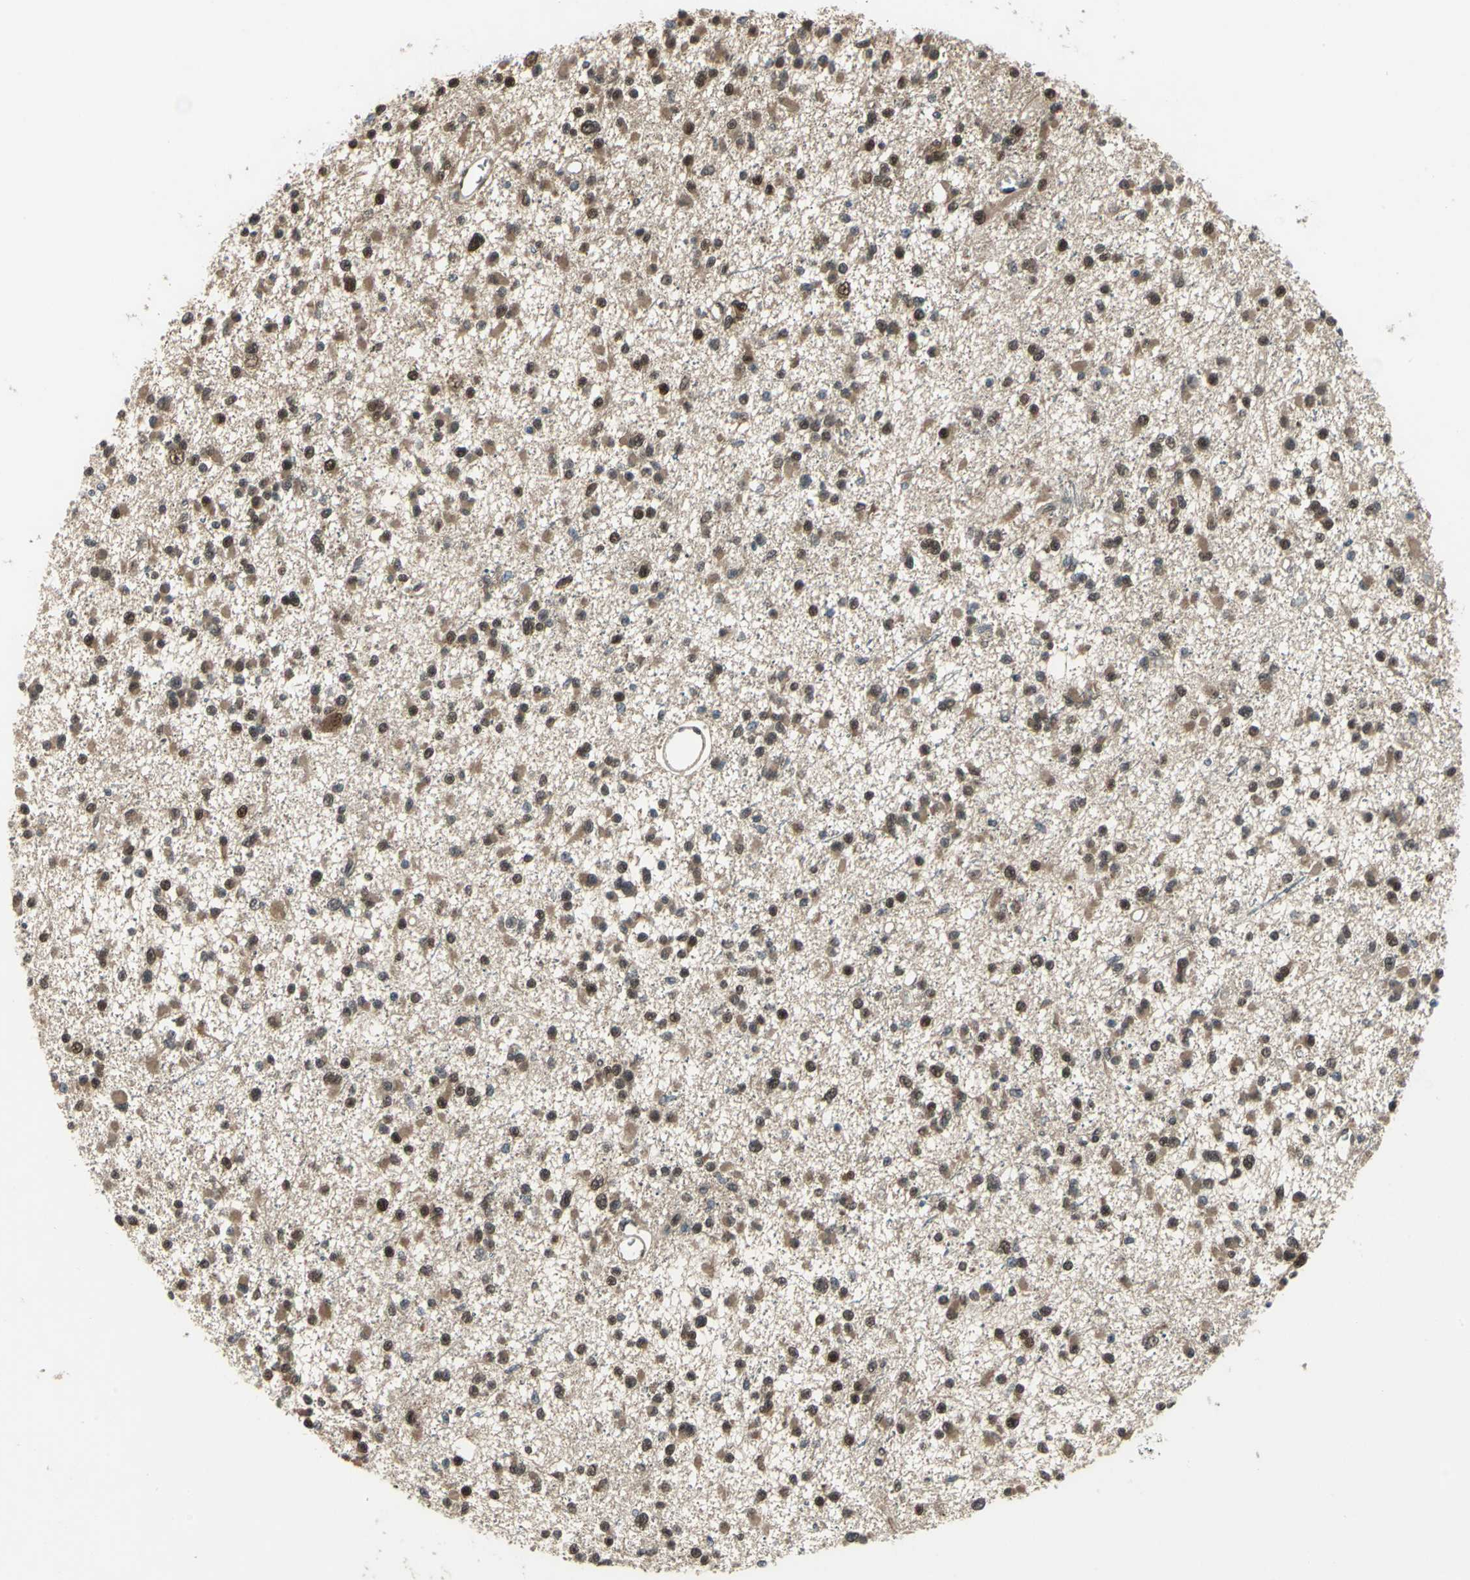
{"staining": {"intensity": "moderate", "quantity": ">75%", "location": "cytoplasmic/membranous,nuclear"}, "tissue": "glioma", "cell_type": "Tumor cells", "image_type": "cancer", "snomed": [{"axis": "morphology", "description": "Glioma, malignant, Low grade"}, {"axis": "topography", "description": "Brain"}], "caption": "Immunohistochemical staining of glioma displays medium levels of moderate cytoplasmic/membranous and nuclear expression in about >75% of tumor cells. (DAB IHC, brown staining for protein, blue staining for nuclei).", "gene": "COPS5", "patient": {"sex": "female", "age": 22}}